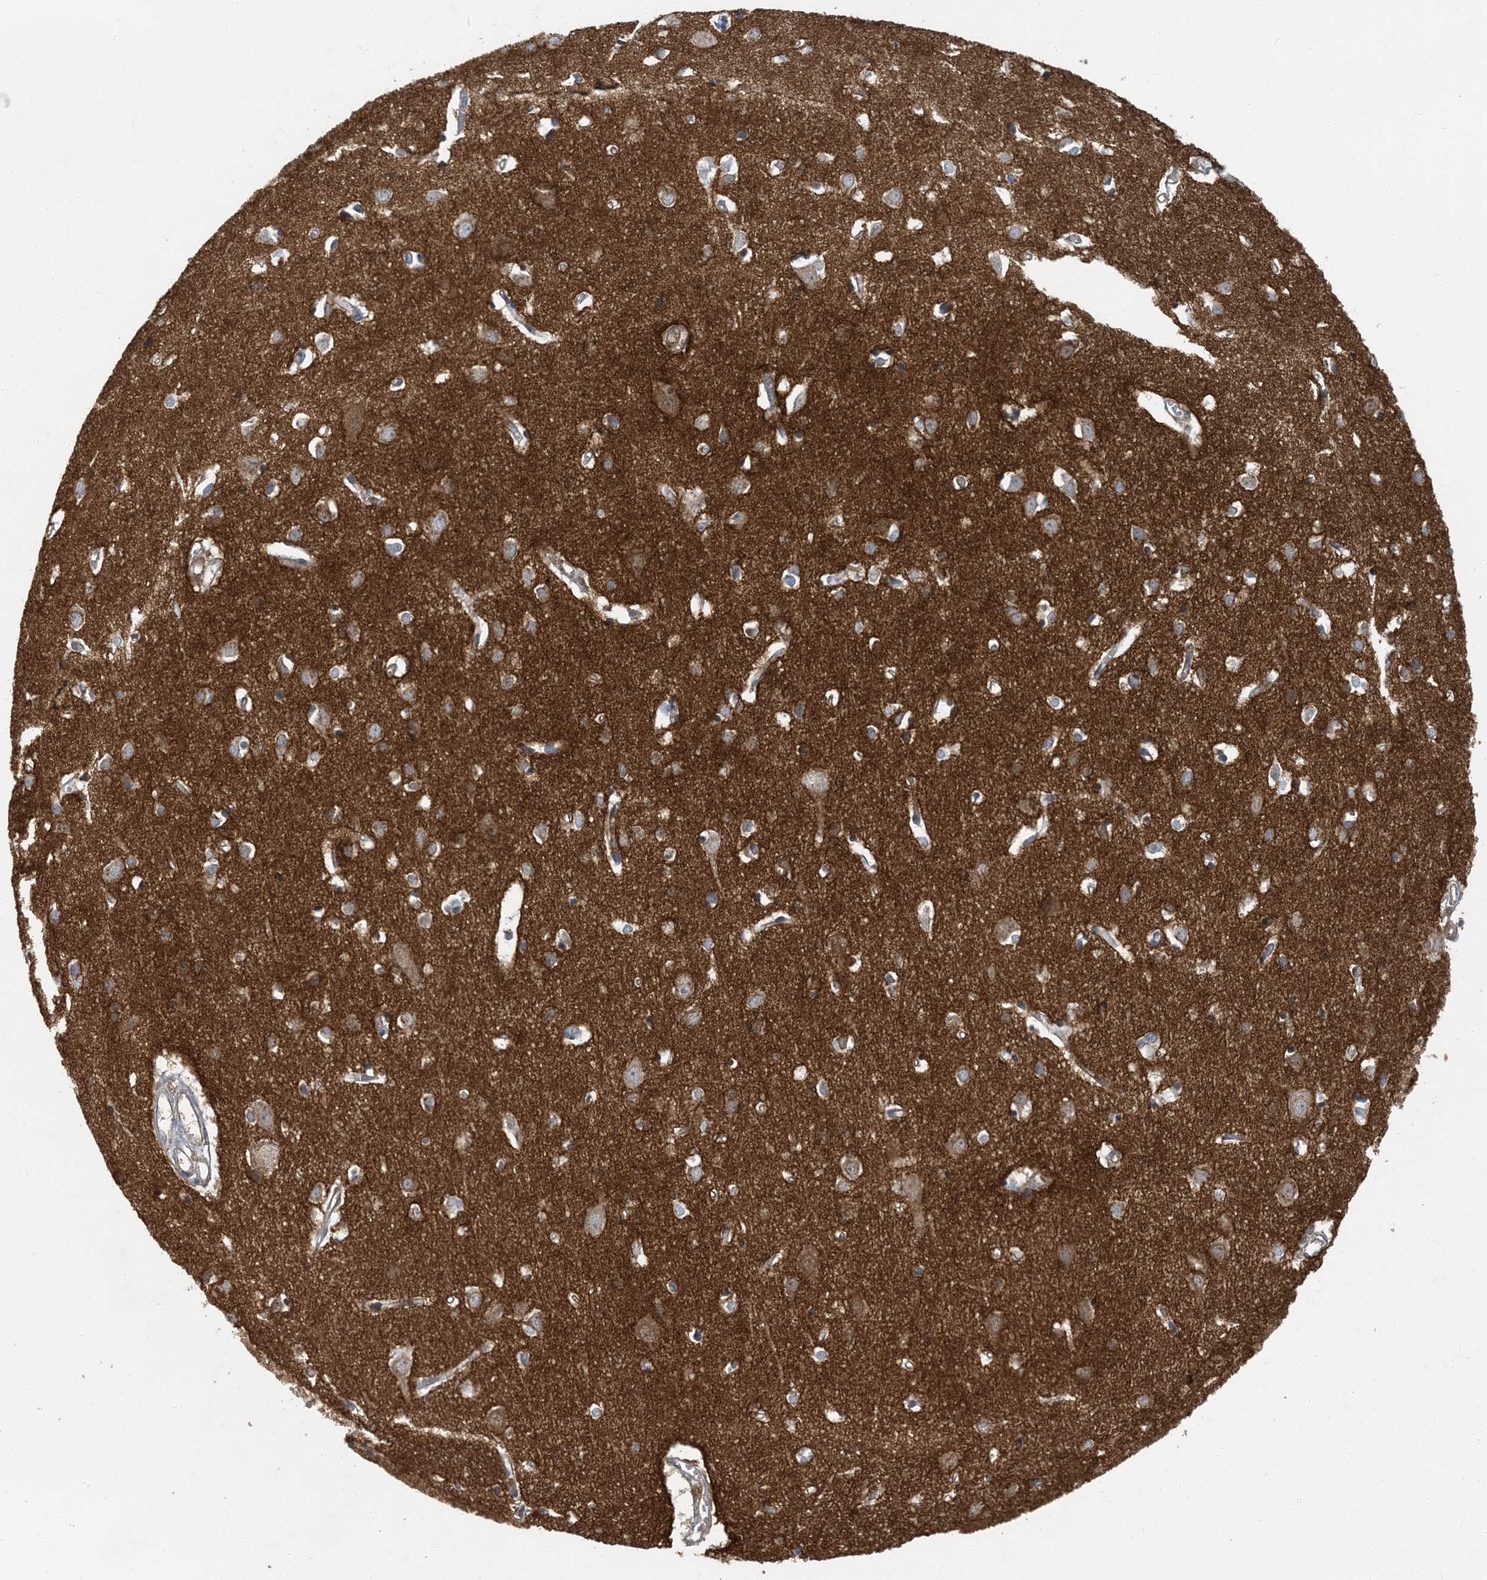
{"staining": {"intensity": "weak", "quantity": "25%-75%", "location": "cytoplasmic/membranous"}, "tissue": "cerebral cortex", "cell_type": "Endothelial cells", "image_type": "normal", "snomed": [{"axis": "morphology", "description": "Normal tissue, NOS"}, {"axis": "topography", "description": "Cerebral cortex"}], "caption": "A photomicrograph showing weak cytoplasmic/membranous expression in about 25%-75% of endothelial cells in benign cerebral cortex, as visualized by brown immunohistochemical staining.", "gene": "EPHA4", "patient": {"sex": "female", "age": 64}}